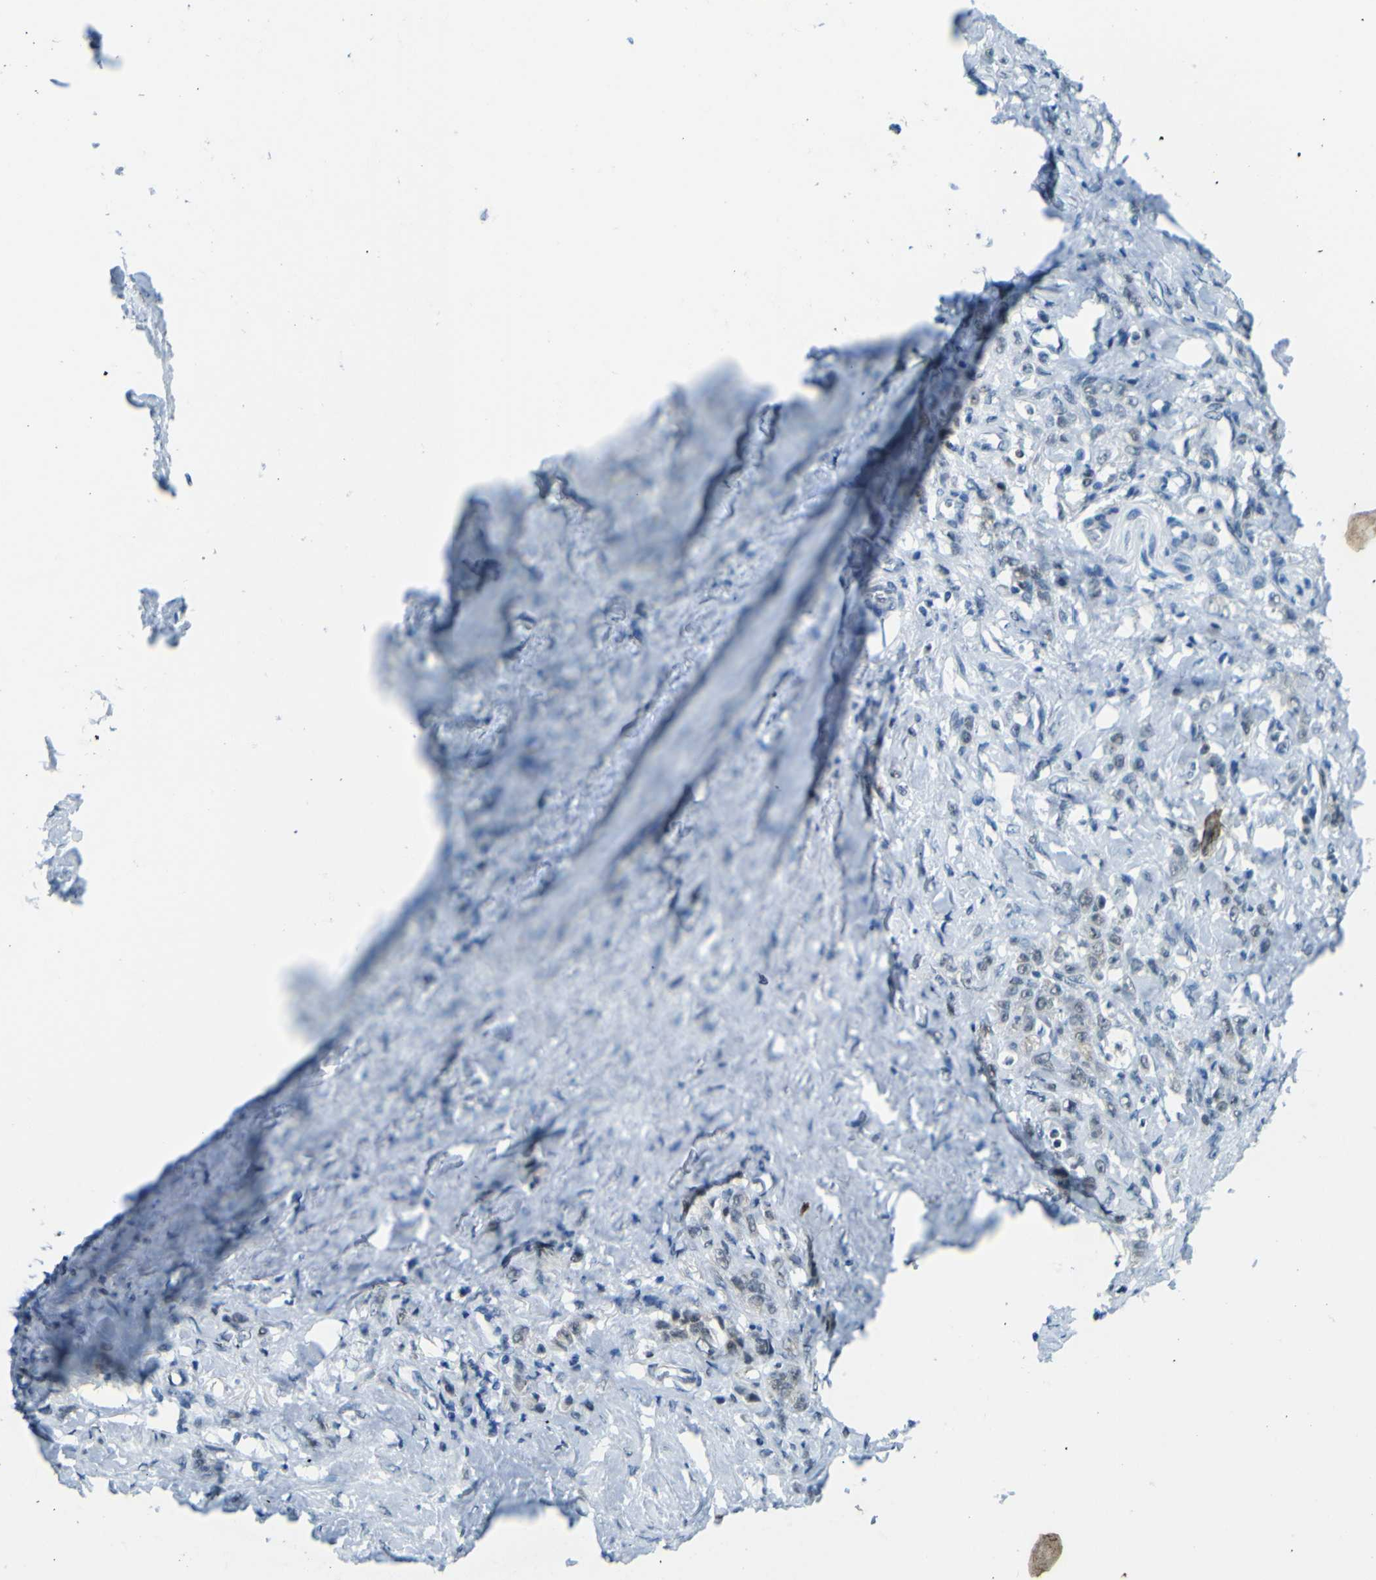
{"staining": {"intensity": "negative", "quantity": "none", "location": "none"}, "tissue": "stomach cancer", "cell_type": "Tumor cells", "image_type": "cancer", "snomed": [{"axis": "morphology", "description": "Adenocarcinoma, NOS"}, {"axis": "topography", "description": "Stomach"}], "caption": "DAB (3,3'-diaminobenzidine) immunohistochemical staining of adenocarcinoma (stomach) displays no significant staining in tumor cells.", "gene": "CEBPG", "patient": {"sex": "male", "age": 82}}